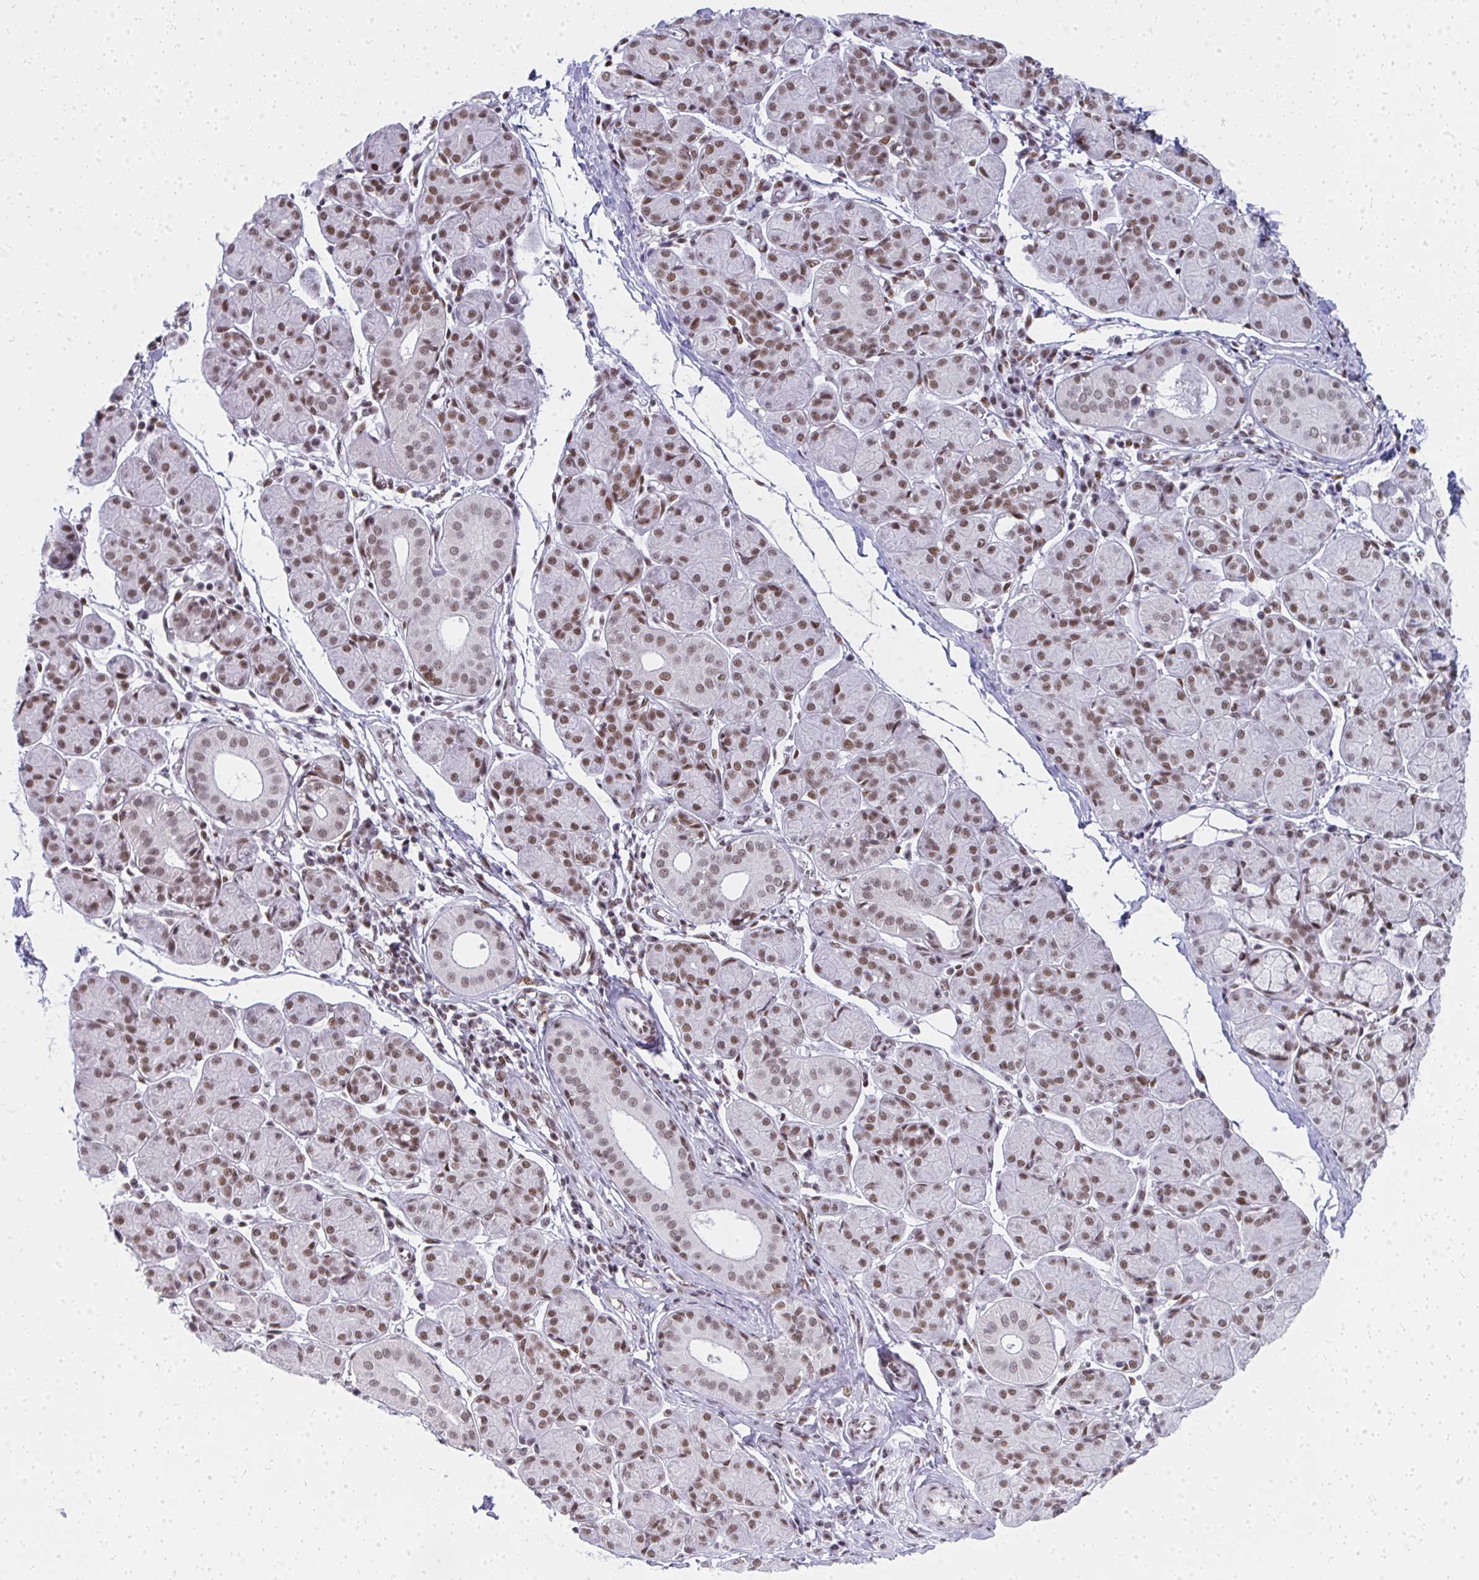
{"staining": {"intensity": "moderate", "quantity": "25%-75%", "location": "nuclear"}, "tissue": "salivary gland", "cell_type": "Glandular cells", "image_type": "normal", "snomed": [{"axis": "morphology", "description": "Normal tissue, NOS"}, {"axis": "morphology", "description": "Inflammation, NOS"}, {"axis": "topography", "description": "Lymph node"}, {"axis": "topography", "description": "Salivary gland"}], "caption": "Immunohistochemistry (IHC) photomicrograph of unremarkable human salivary gland stained for a protein (brown), which reveals medium levels of moderate nuclear expression in about 25%-75% of glandular cells.", "gene": "CREBBP", "patient": {"sex": "male", "age": 3}}